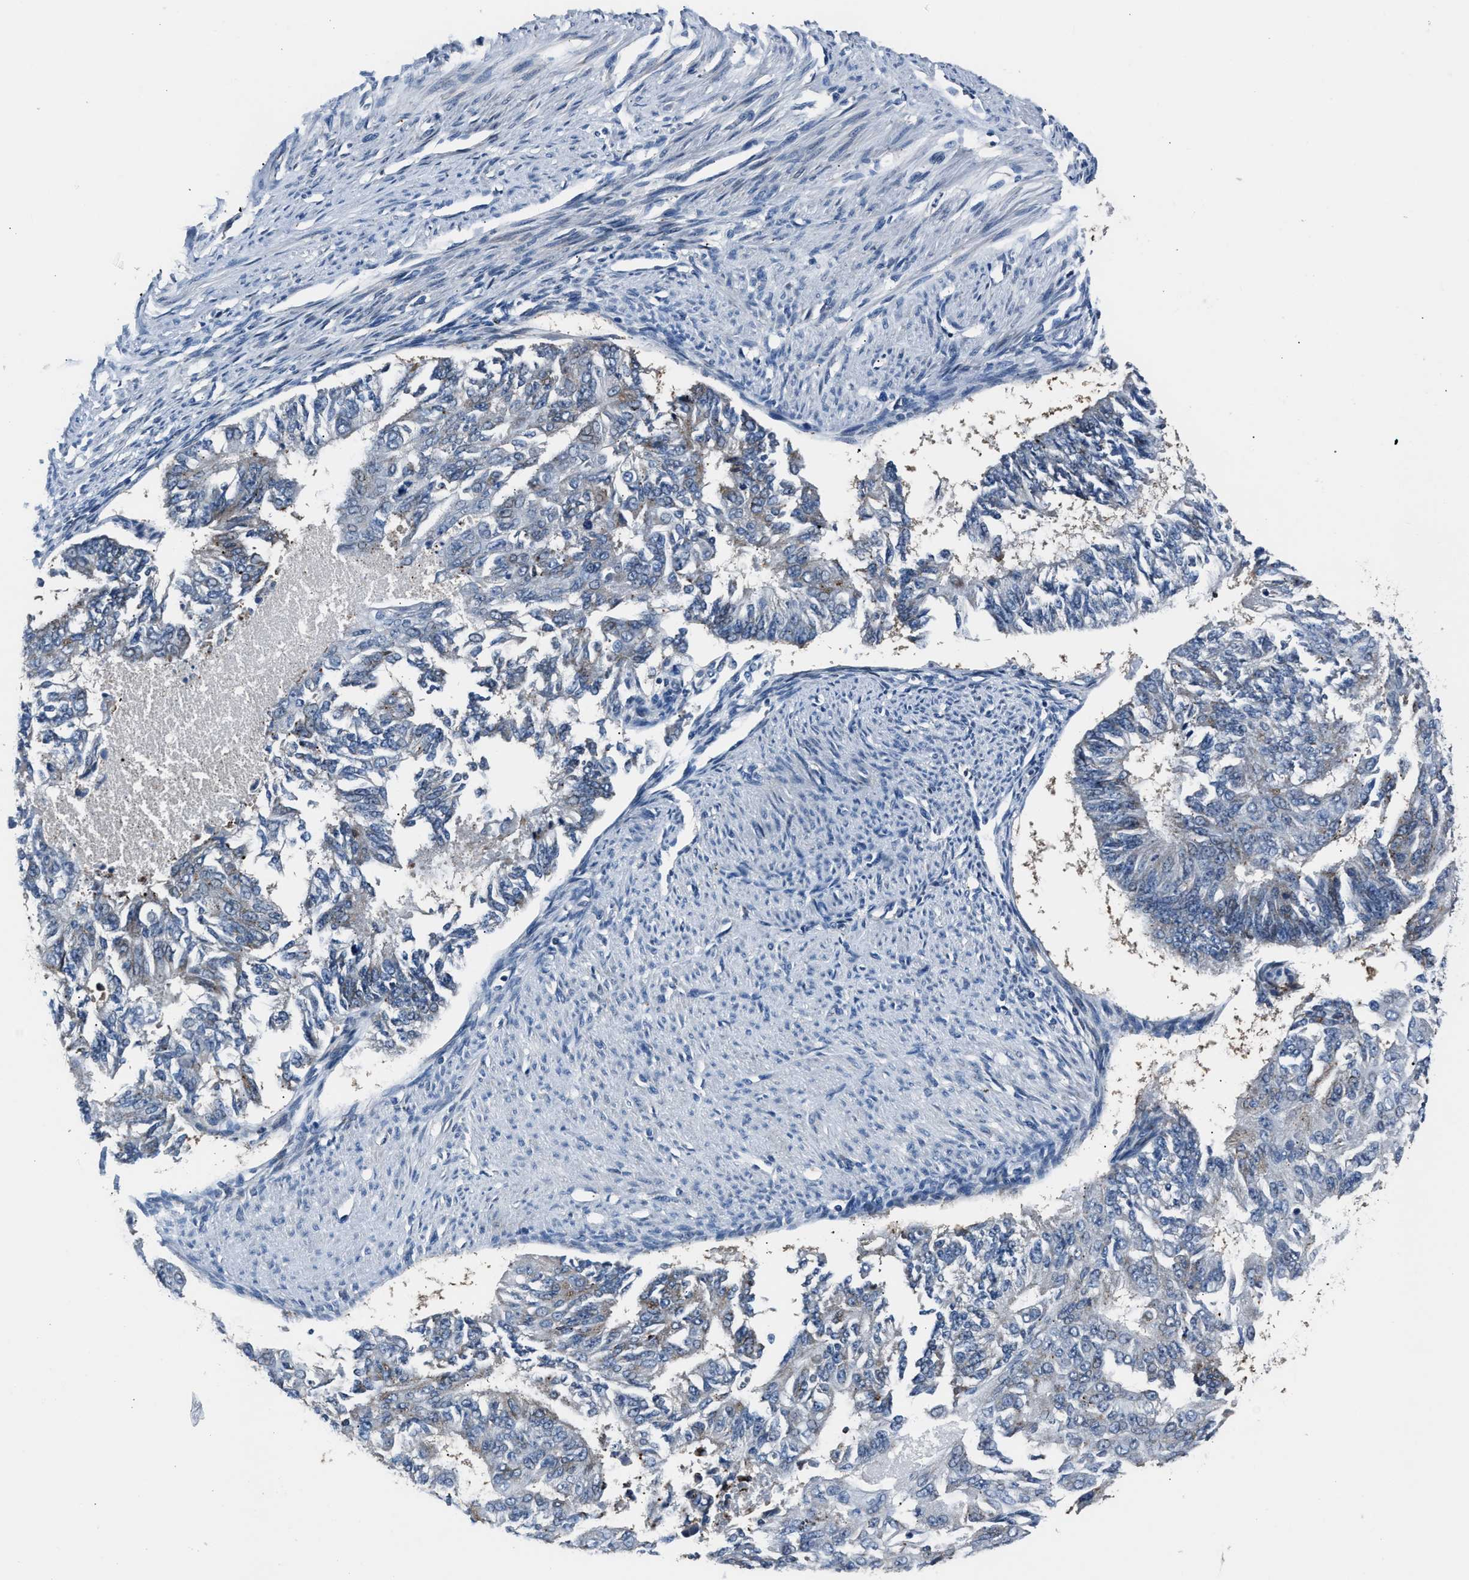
{"staining": {"intensity": "weak", "quantity": "<25%", "location": "cytoplasmic/membranous"}, "tissue": "endometrial cancer", "cell_type": "Tumor cells", "image_type": "cancer", "snomed": [{"axis": "morphology", "description": "Adenocarcinoma, NOS"}, {"axis": "topography", "description": "Endometrium"}], "caption": "Immunohistochemistry (IHC) of endometrial cancer (adenocarcinoma) displays no positivity in tumor cells. The staining was performed using DAB to visualize the protein expression in brown, while the nuclei were stained in blue with hematoxylin (Magnification: 20x).", "gene": "DNAJC24", "patient": {"sex": "female", "age": 32}}